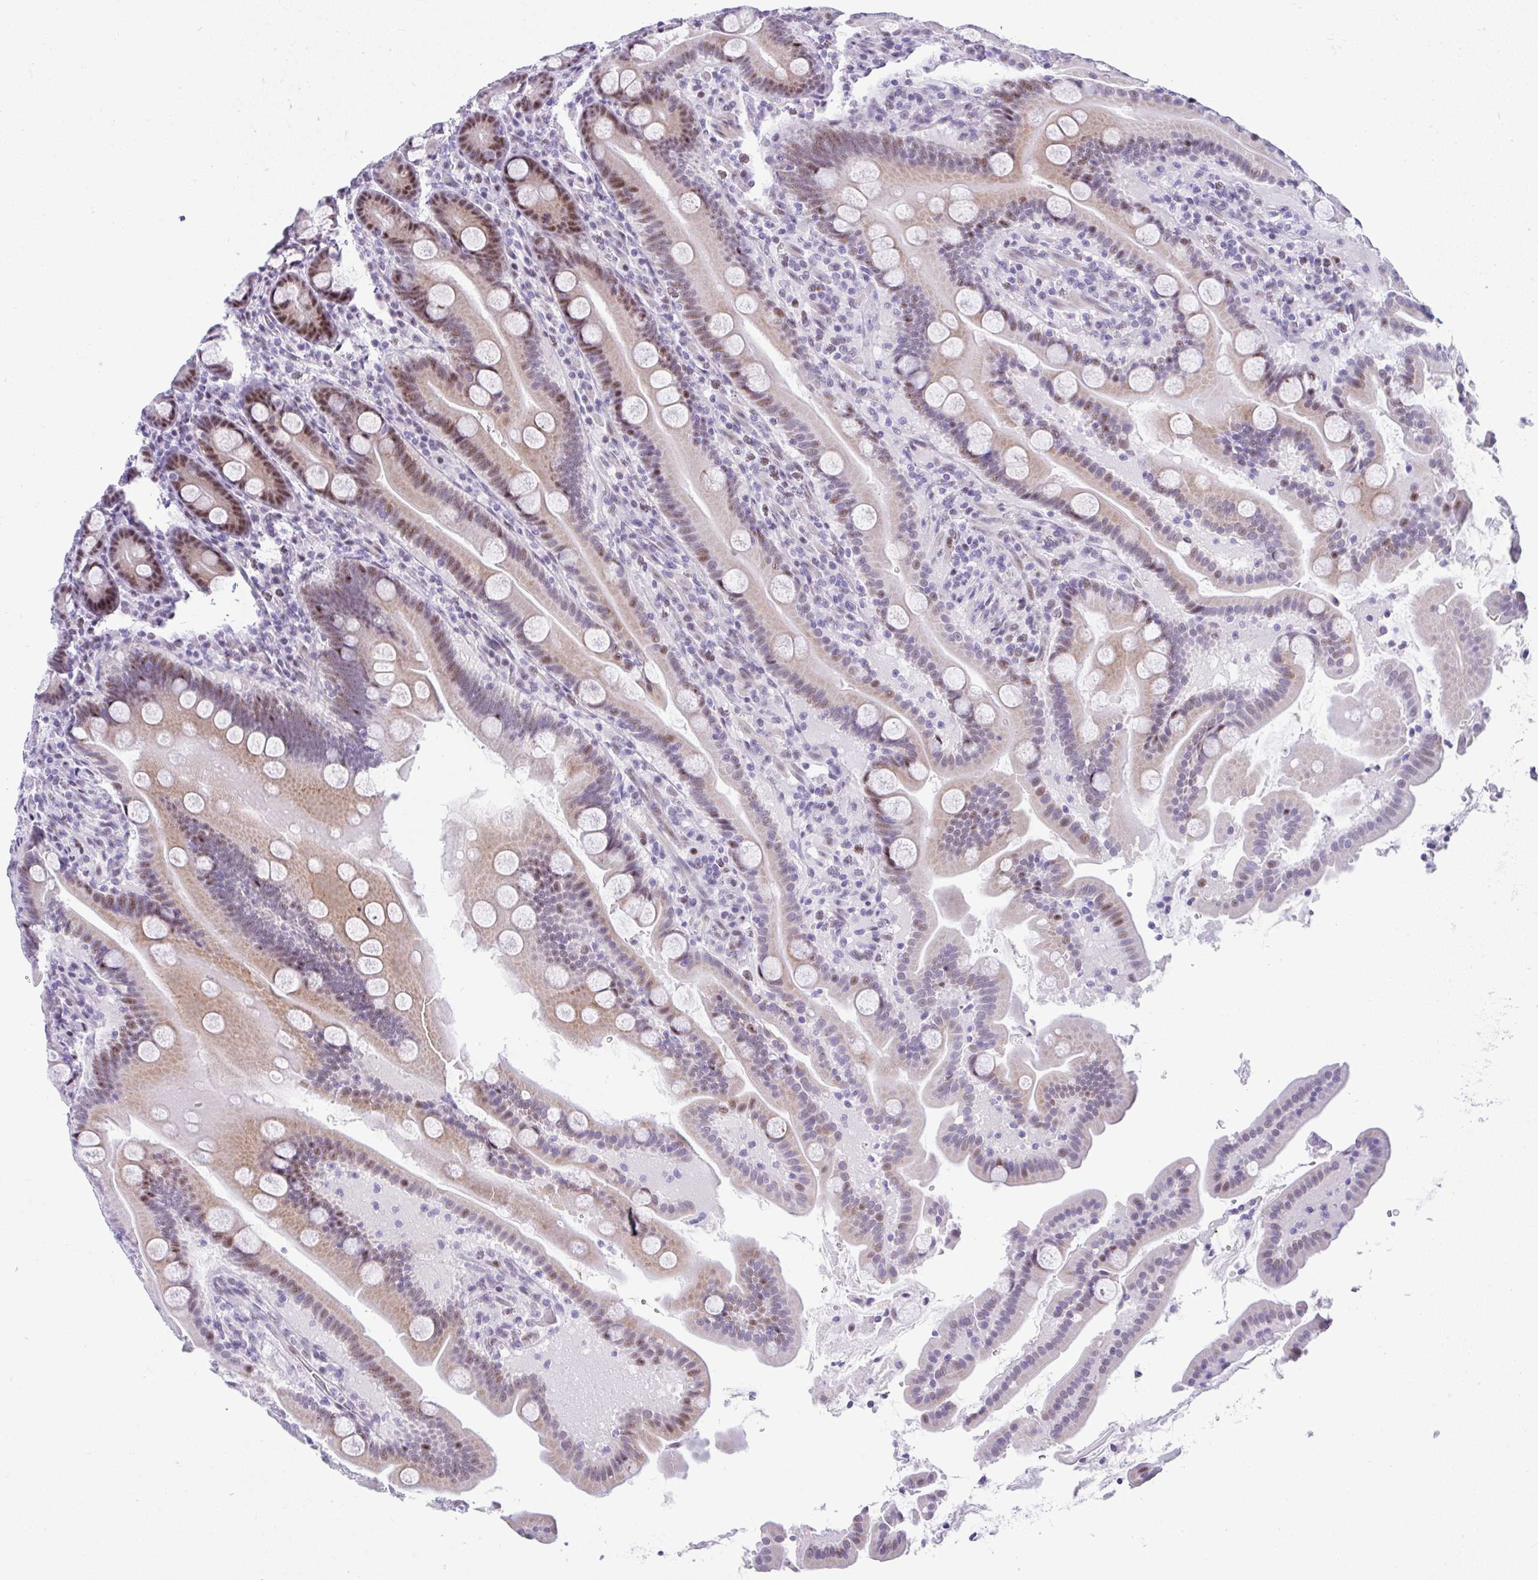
{"staining": {"intensity": "moderate", "quantity": "25%-75%", "location": "cytoplasmic/membranous,nuclear"}, "tissue": "duodenum", "cell_type": "Glandular cells", "image_type": "normal", "snomed": [{"axis": "morphology", "description": "Normal tissue, NOS"}, {"axis": "topography", "description": "Duodenum"}], "caption": "Protein staining exhibits moderate cytoplasmic/membranous,nuclear positivity in about 25%-75% of glandular cells in normal duodenum.", "gene": "NR1D2", "patient": {"sex": "male", "age": 55}}